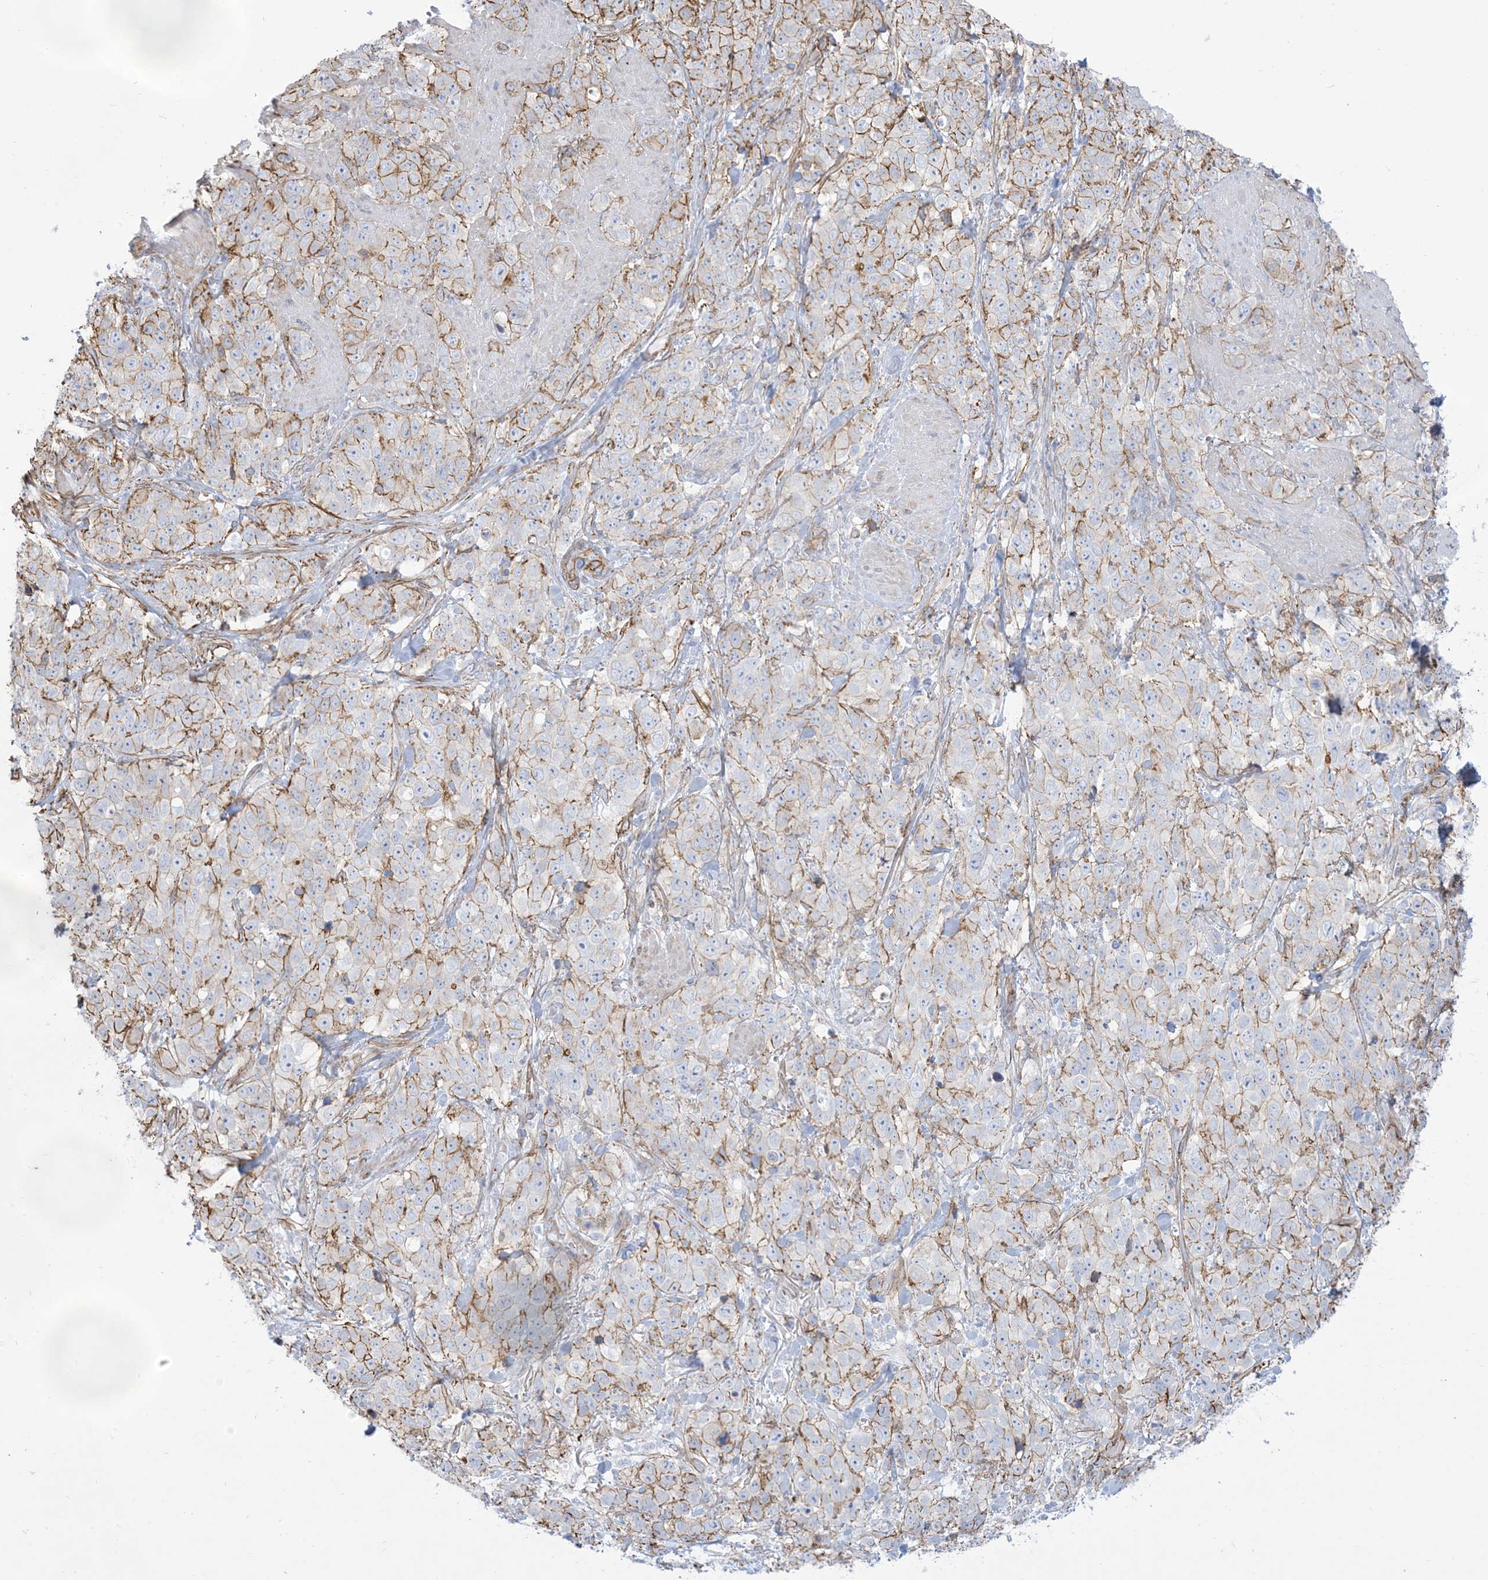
{"staining": {"intensity": "moderate", "quantity": "<25%", "location": "cytoplasmic/membranous"}, "tissue": "stomach cancer", "cell_type": "Tumor cells", "image_type": "cancer", "snomed": [{"axis": "morphology", "description": "Adenocarcinoma, NOS"}, {"axis": "topography", "description": "Stomach"}], "caption": "Immunohistochemistry (DAB (3,3'-diaminobenzidine)) staining of stomach cancer exhibits moderate cytoplasmic/membranous protein positivity in approximately <25% of tumor cells.", "gene": "B3GNT7", "patient": {"sex": "male", "age": 48}}